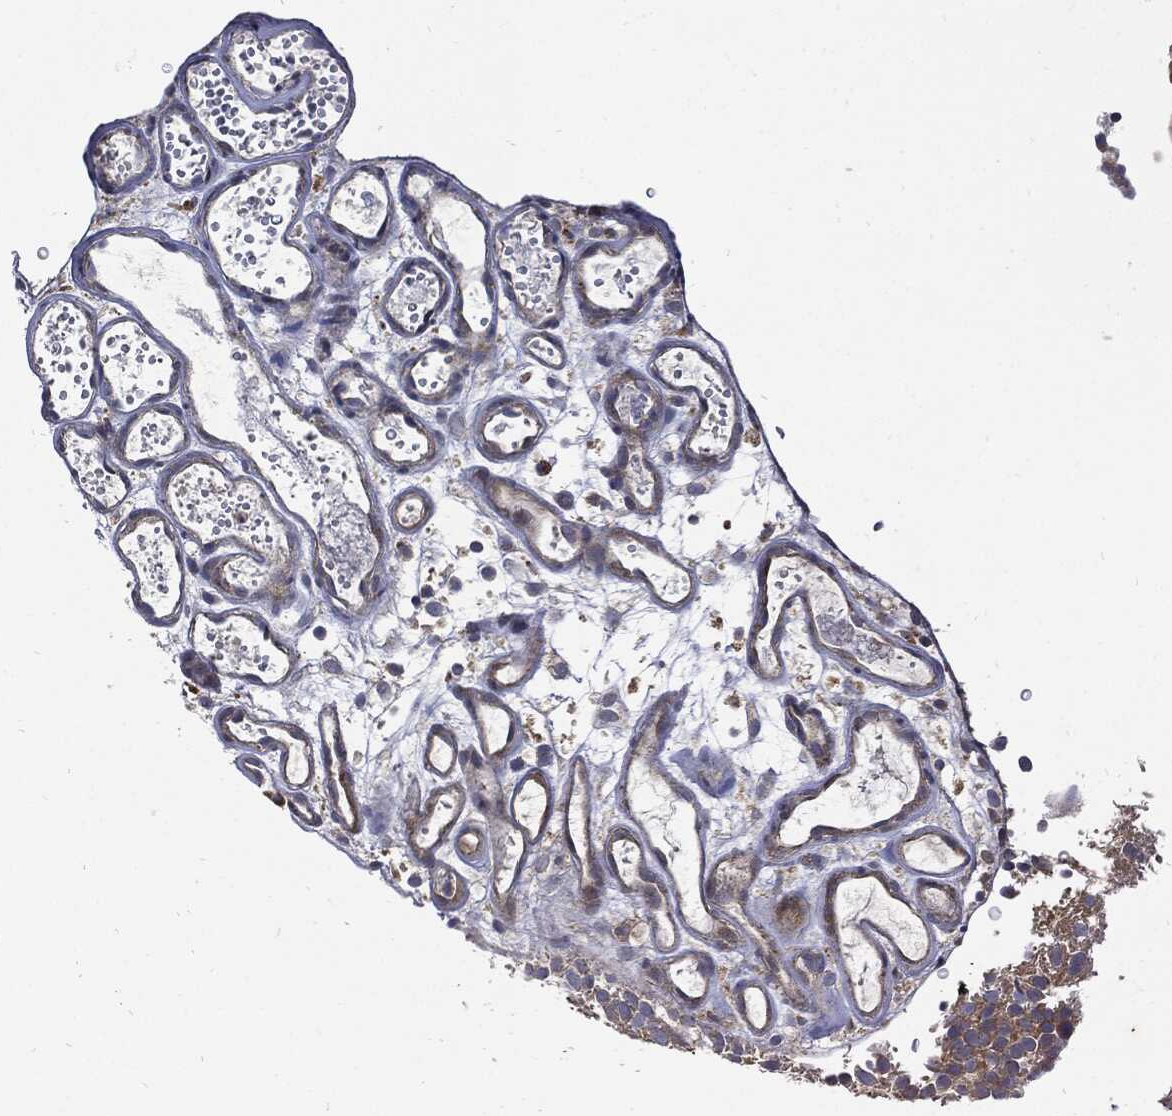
{"staining": {"intensity": "weak", "quantity": "25%-75%", "location": "cytoplasmic/membranous"}, "tissue": "urothelial cancer", "cell_type": "Tumor cells", "image_type": "cancer", "snomed": [{"axis": "morphology", "description": "Urothelial carcinoma, Low grade"}, {"axis": "topography", "description": "Urinary bladder"}], "caption": "Tumor cells demonstrate low levels of weak cytoplasmic/membranous positivity in approximately 25%-75% of cells in urothelial cancer.", "gene": "SLC31A2", "patient": {"sex": "male", "age": 78}}